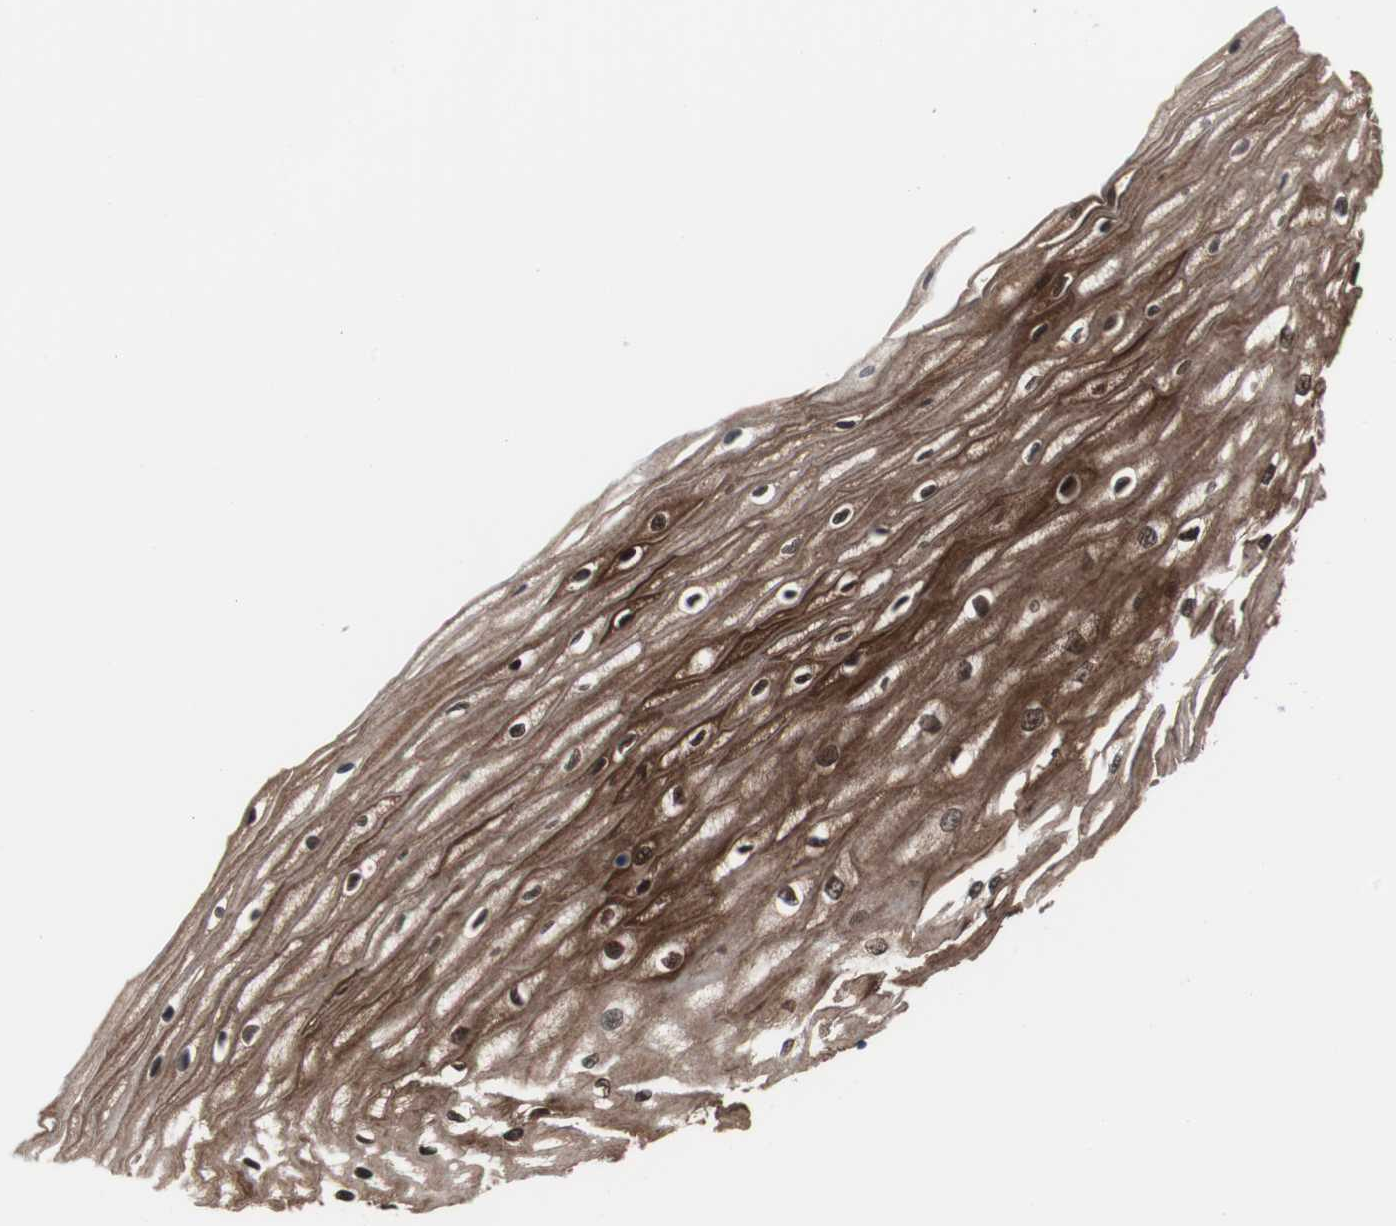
{"staining": {"intensity": "strong", "quantity": ">75%", "location": "cytoplasmic/membranous,nuclear"}, "tissue": "esophagus", "cell_type": "Squamous epithelial cells", "image_type": "normal", "snomed": [{"axis": "morphology", "description": "Normal tissue, NOS"}, {"axis": "morphology", "description": "Squamous cell carcinoma, NOS"}, {"axis": "topography", "description": "Esophagus"}], "caption": "Immunohistochemistry (DAB) staining of normal esophagus reveals strong cytoplasmic/membranous,nuclear protein positivity in about >75% of squamous epithelial cells. The staining was performed using DAB, with brown indicating positive protein expression. Nuclei are stained blue with hematoxylin.", "gene": "IL18", "patient": {"sex": "male", "age": 65}}